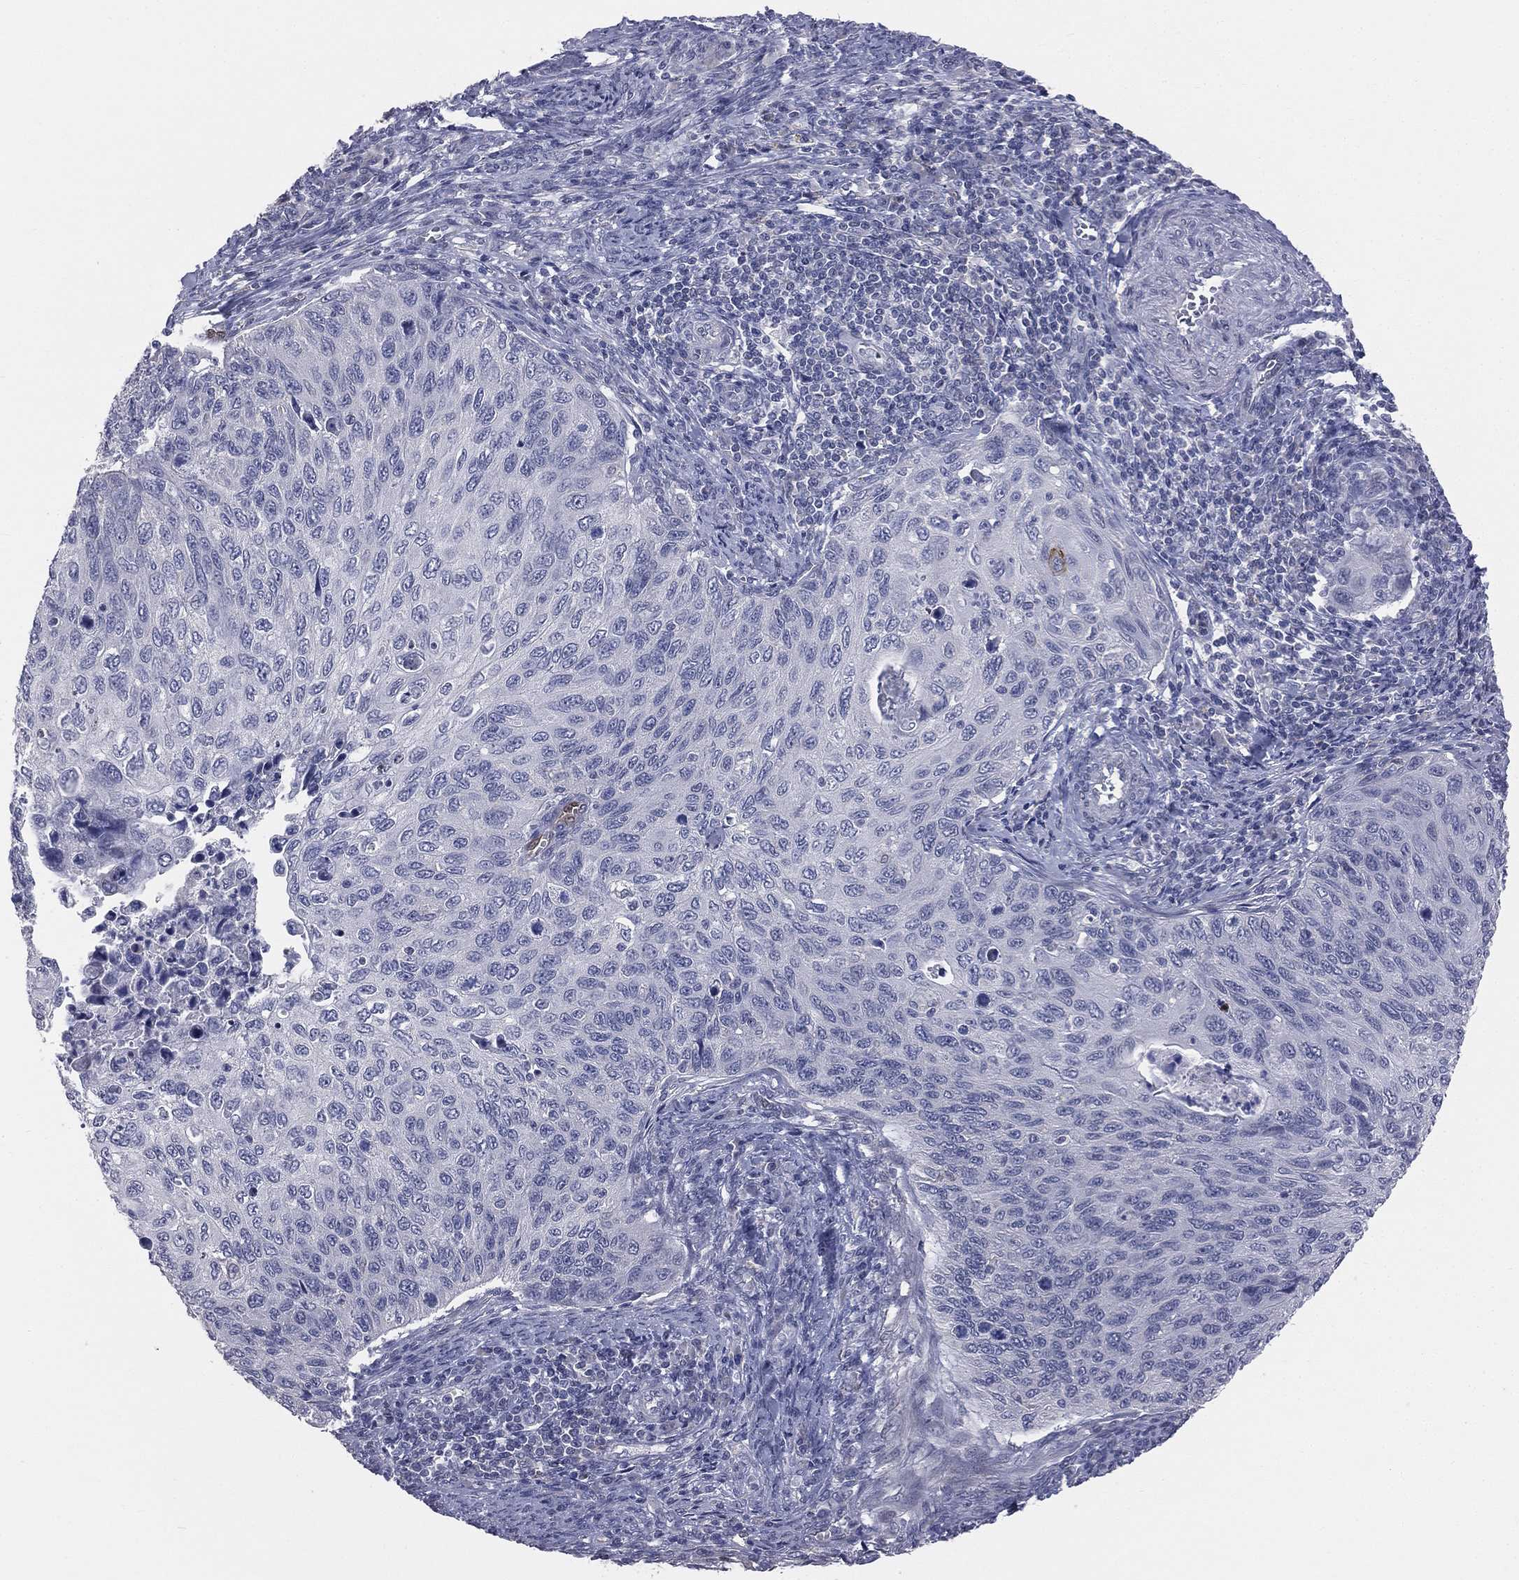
{"staining": {"intensity": "negative", "quantity": "none", "location": "none"}, "tissue": "cervical cancer", "cell_type": "Tumor cells", "image_type": "cancer", "snomed": [{"axis": "morphology", "description": "Squamous cell carcinoma, NOS"}, {"axis": "topography", "description": "Cervix"}], "caption": "Tumor cells show no significant expression in cervical cancer (squamous cell carcinoma).", "gene": "DMKN", "patient": {"sex": "female", "age": 70}}